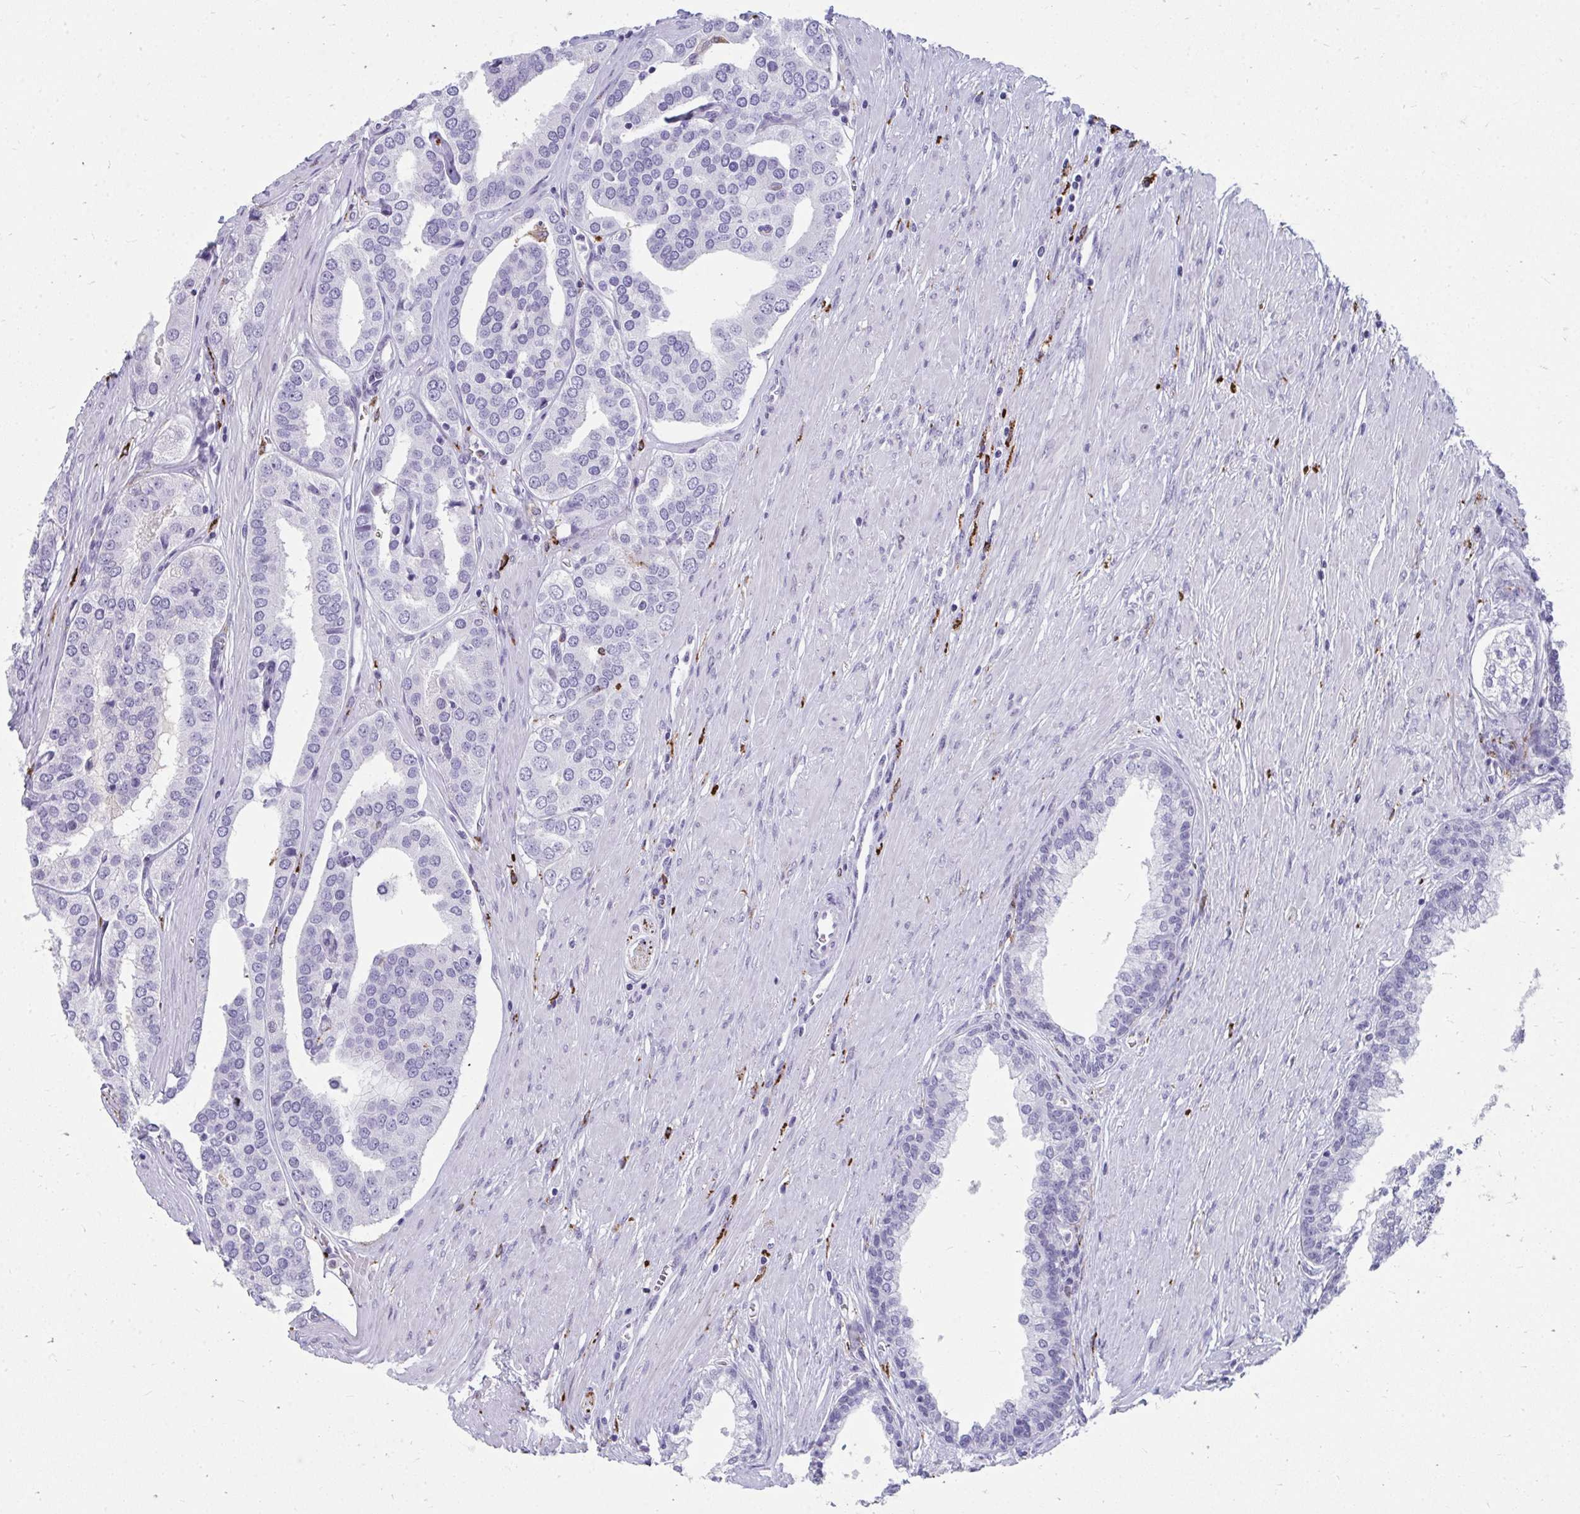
{"staining": {"intensity": "negative", "quantity": "none", "location": "none"}, "tissue": "prostate cancer", "cell_type": "Tumor cells", "image_type": "cancer", "snomed": [{"axis": "morphology", "description": "Adenocarcinoma, High grade"}, {"axis": "topography", "description": "Prostate"}], "caption": "DAB immunohistochemical staining of human prostate cancer displays no significant staining in tumor cells. (Immunohistochemistry, brightfield microscopy, high magnification).", "gene": "CD163", "patient": {"sex": "male", "age": 58}}